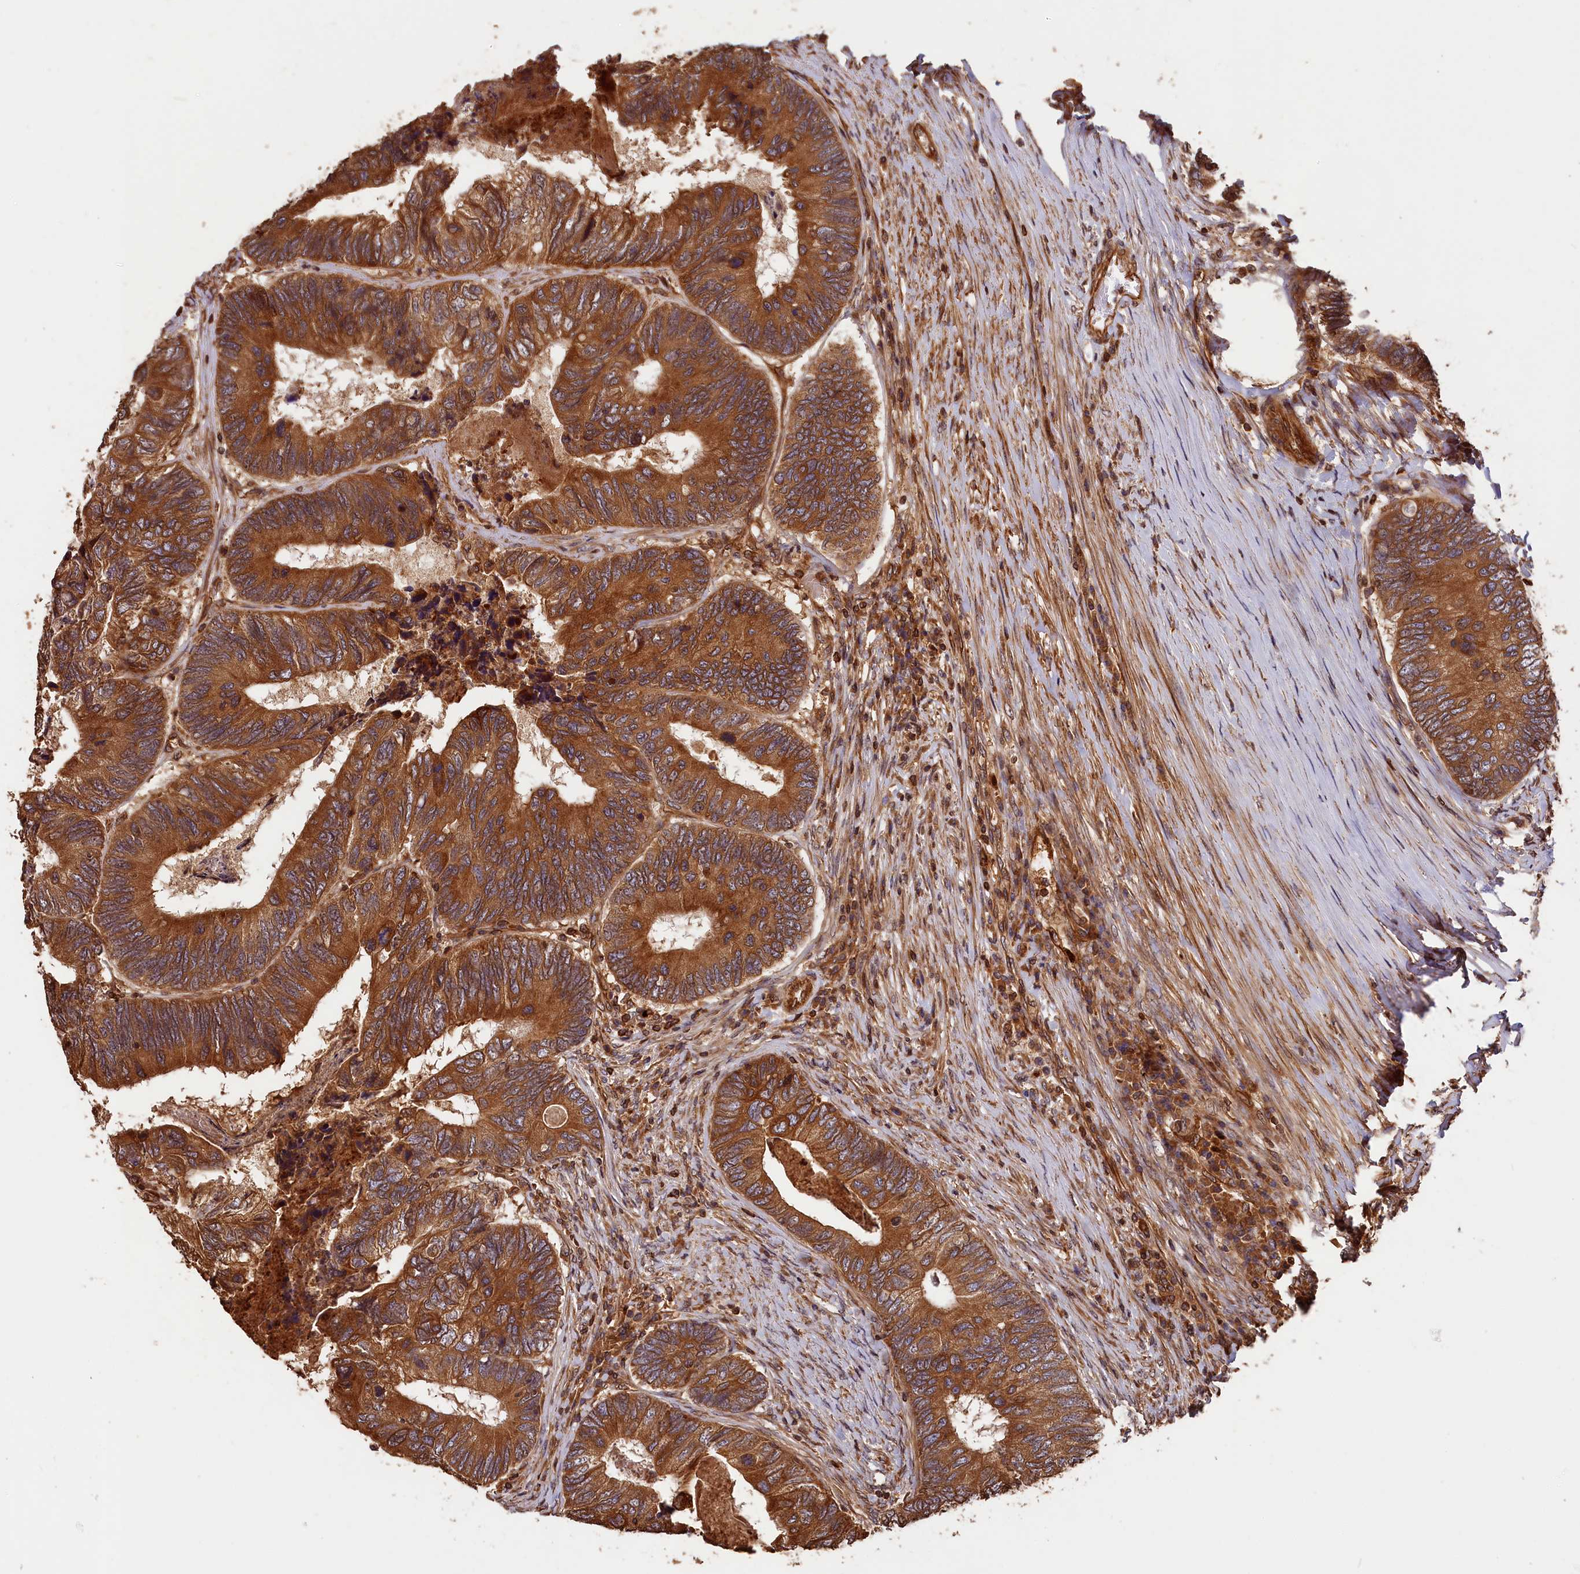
{"staining": {"intensity": "moderate", "quantity": ">75%", "location": "cytoplasmic/membranous"}, "tissue": "colorectal cancer", "cell_type": "Tumor cells", "image_type": "cancer", "snomed": [{"axis": "morphology", "description": "Adenocarcinoma, NOS"}, {"axis": "topography", "description": "Colon"}], "caption": "Adenocarcinoma (colorectal) was stained to show a protein in brown. There is medium levels of moderate cytoplasmic/membranous positivity in about >75% of tumor cells. Ihc stains the protein in brown and the nuclei are stained blue.", "gene": "HMOX2", "patient": {"sex": "female", "age": 67}}